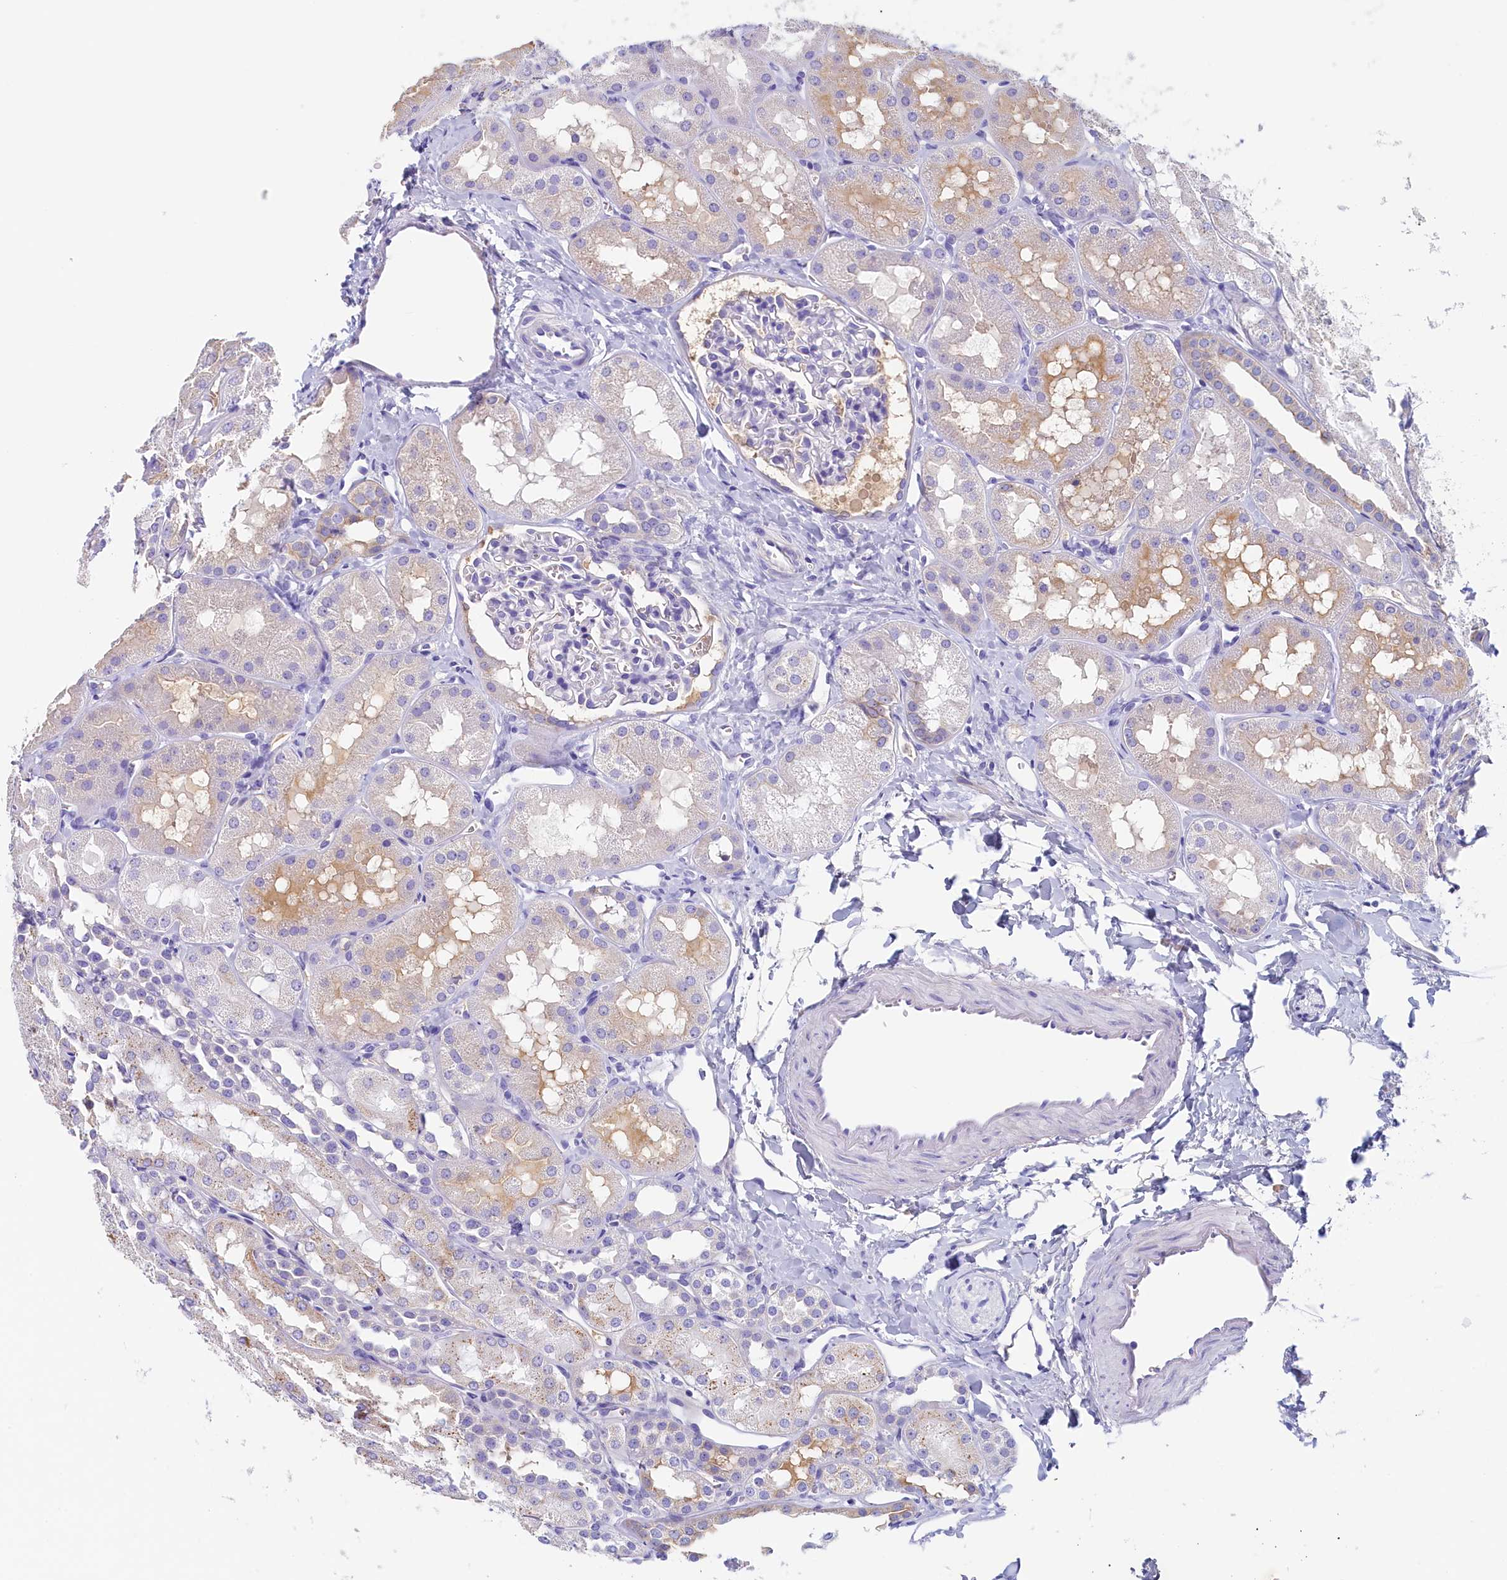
{"staining": {"intensity": "negative", "quantity": "none", "location": "none"}, "tissue": "kidney", "cell_type": "Cells in glomeruli", "image_type": "normal", "snomed": [{"axis": "morphology", "description": "Normal tissue, NOS"}, {"axis": "topography", "description": "Kidney"}, {"axis": "topography", "description": "Urinary bladder"}], "caption": "This is an immunohistochemistry (IHC) photomicrograph of normal human kidney. There is no expression in cells in glomeruli.", "gene": "GUCA1C", "patient": {"sex": "male", "age": 16}}